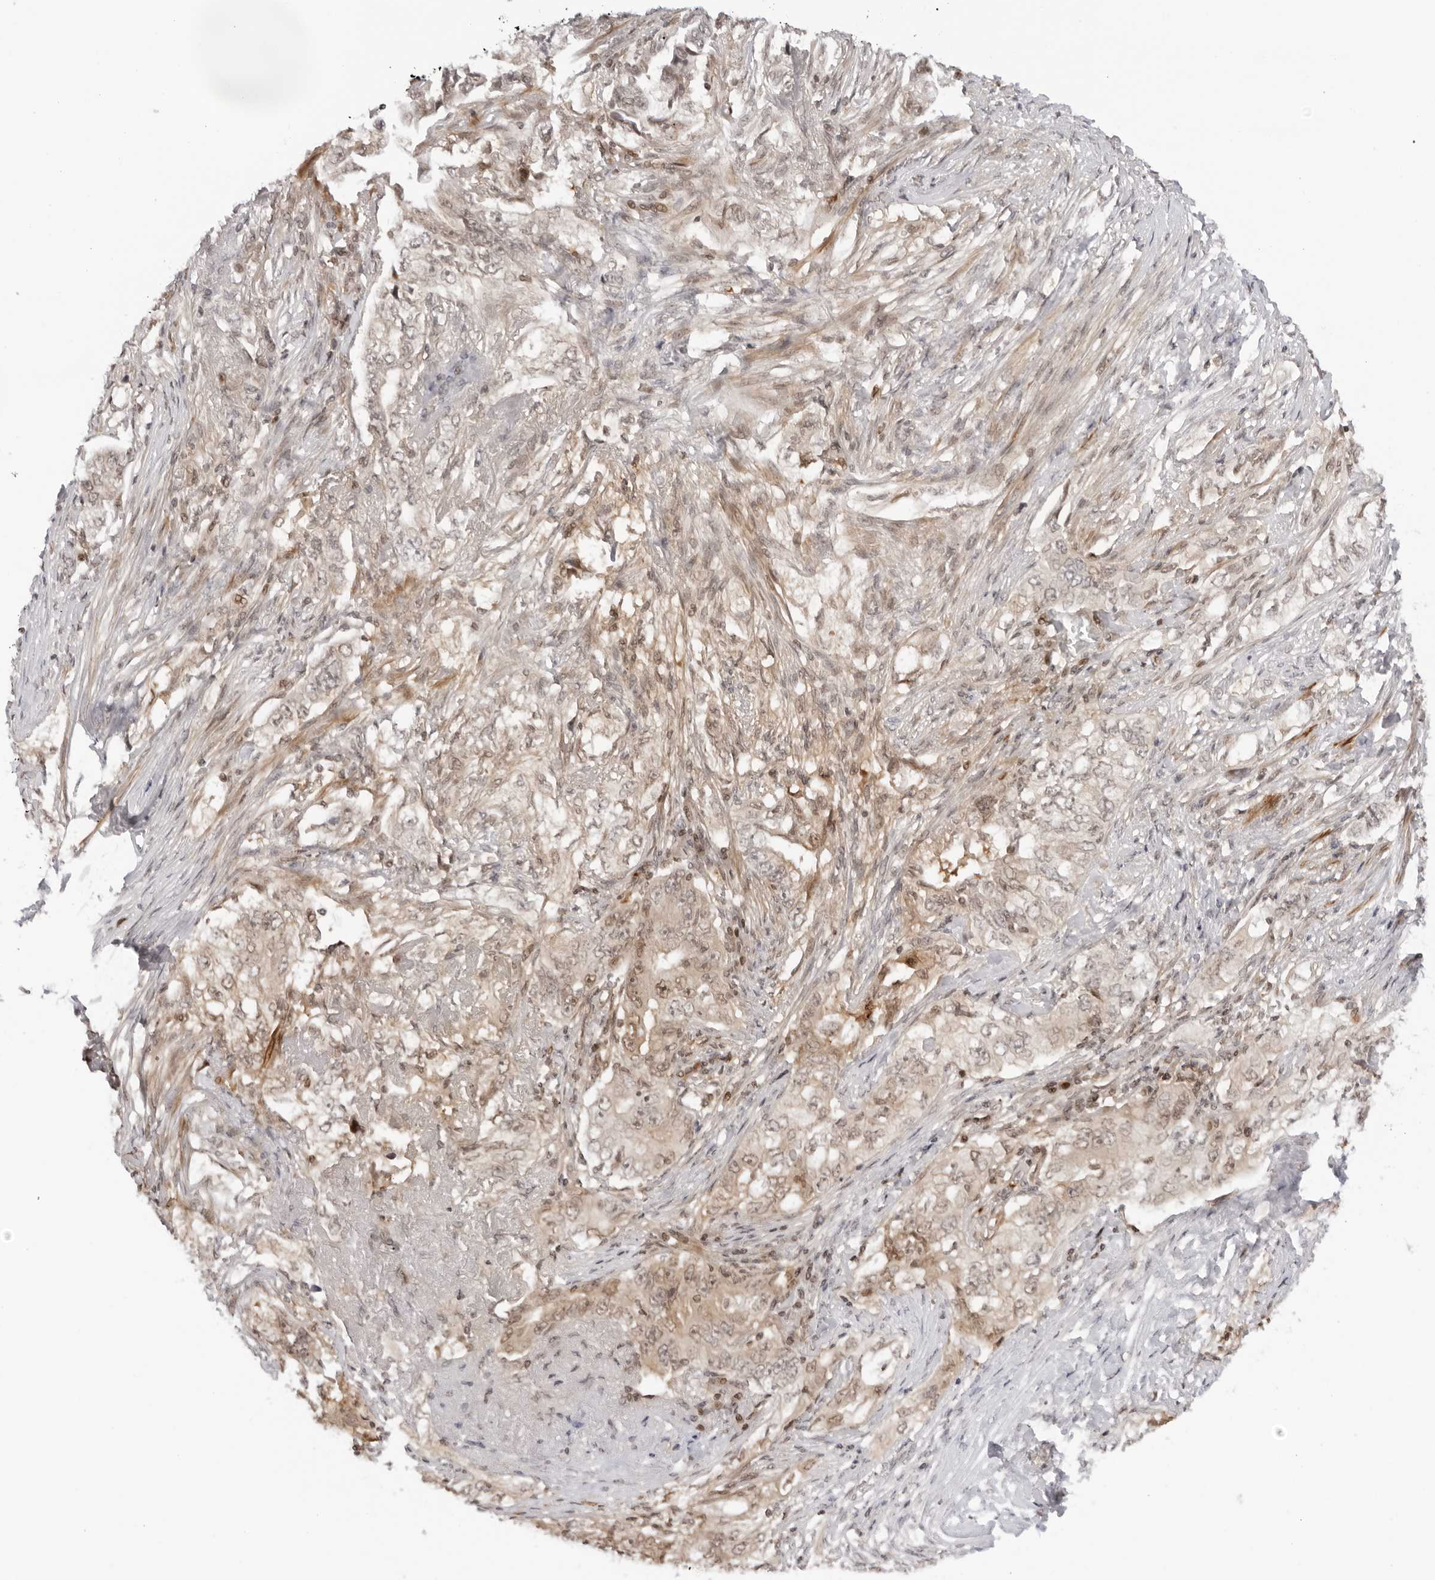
{"staining": {"intensity": "weak", "quantity": "25%-75%", "location": "nuclear"}, "tissue": "lung cancer", "cell_type": "Tumor cells", "image_type": "cancer", "snomed": [{"axis": "morphology", "description": "Adenocarcinoma, NOS"}, {"axis": "topography", "description": "Lung"}], "caption": "Immunohistochemical staining of lung cancer demonstrates low levels of weak nuclear positivity in approximately 25%-75% of tumor cells. (DAB = brown stain, brightfield microscopy at high magnification).", "gene": "RNF146", "patient": {"sex": "female", "age": 51}}